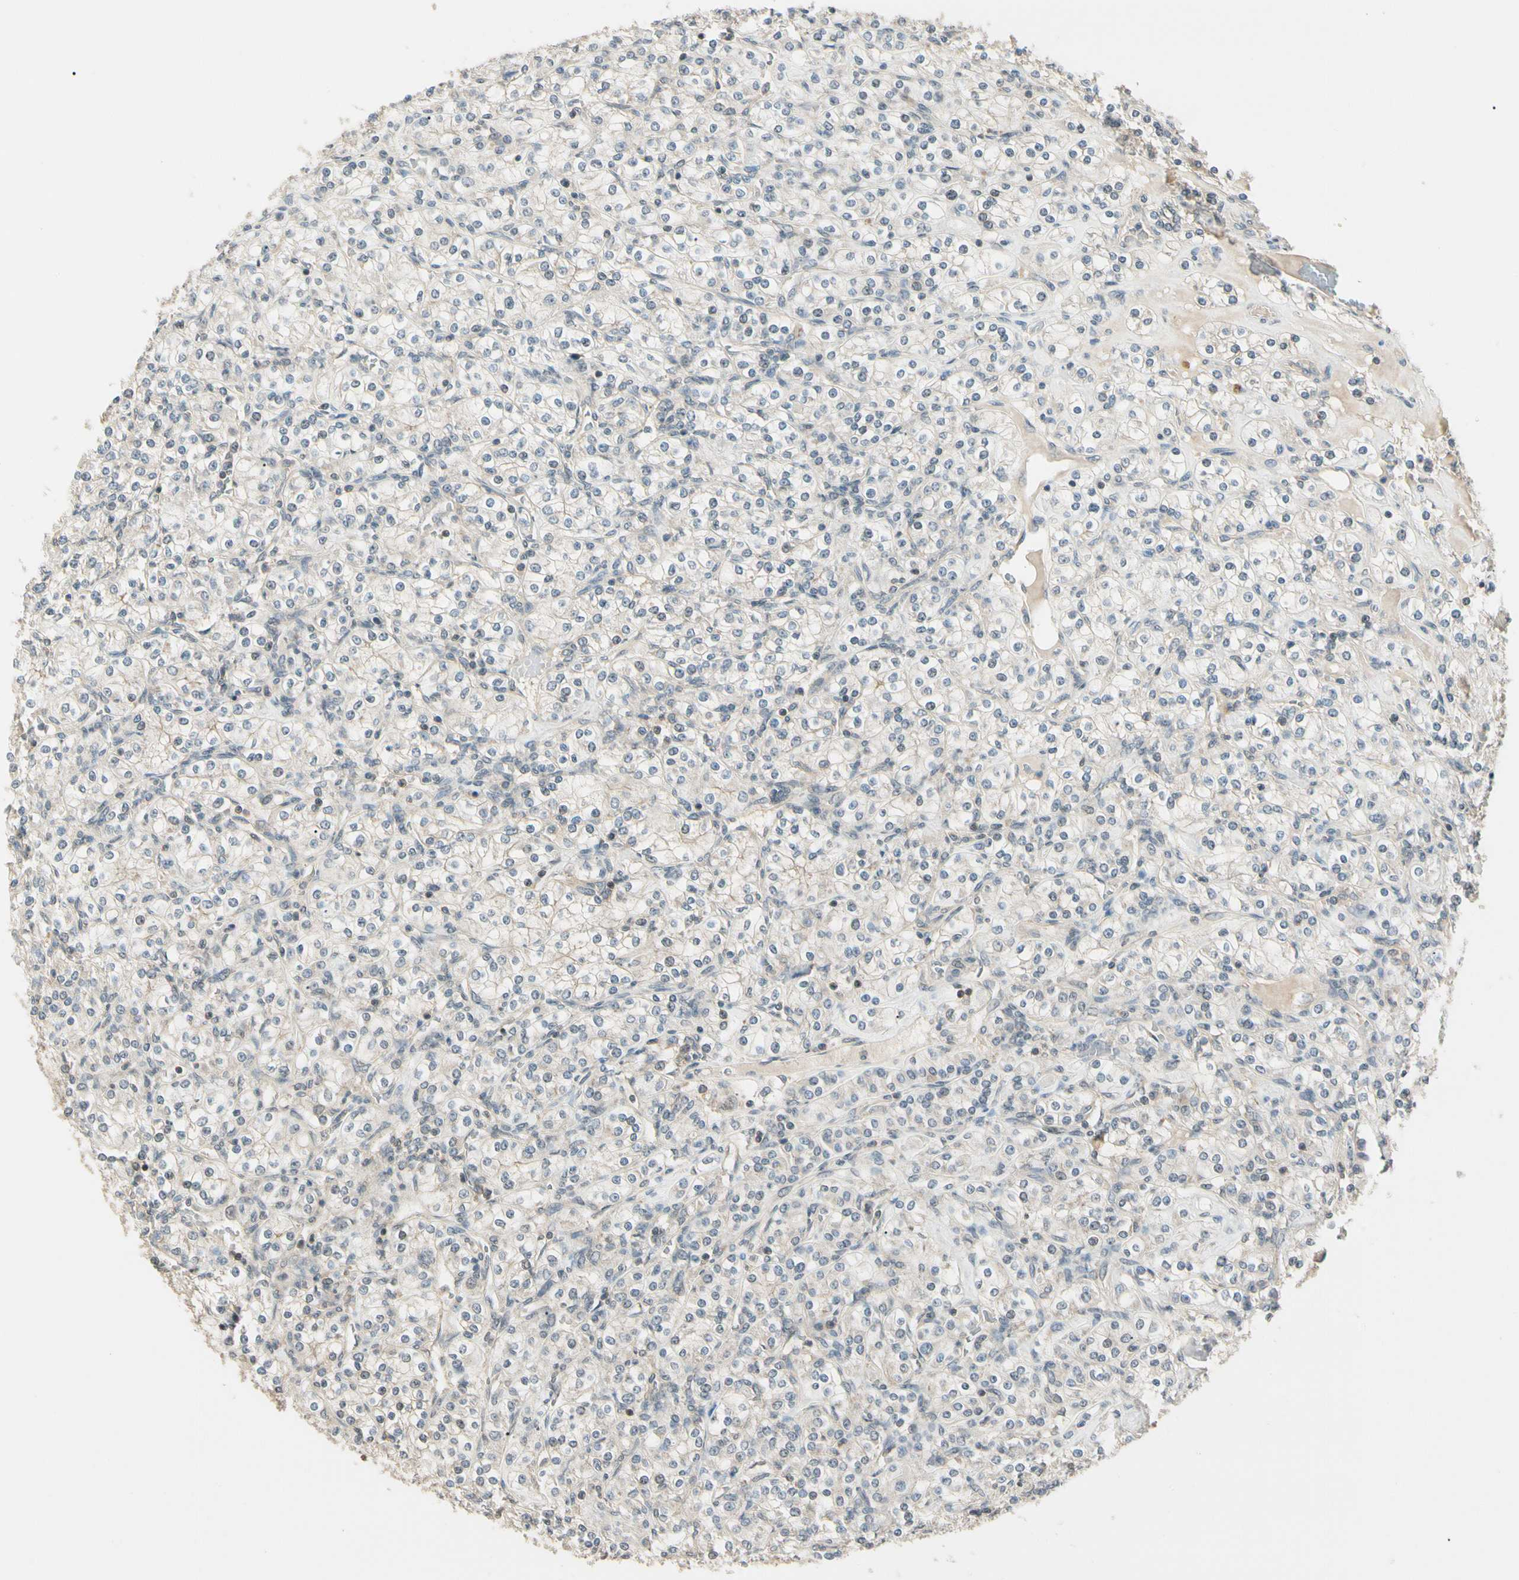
{"staining": {"intensity": "weak", "quantity": "<25%", "location": "cytoplasmic/membranous"}, "tissue": "renal cancer", "cell_type": "Tumor cells", "image_type": "cancer", "snomed": [{"axis": "morphology", "description": "Adenocarcinoma, NOS"}, {"axis": "topography", "description": "Kidney"}], "caption": "This is an IHC photomicrograph of human renal adenocarcinoma. There is no positivity in tumor cells.", "gene": "ZSCAN12", "patient": {"sex": "male", "age": 77}}